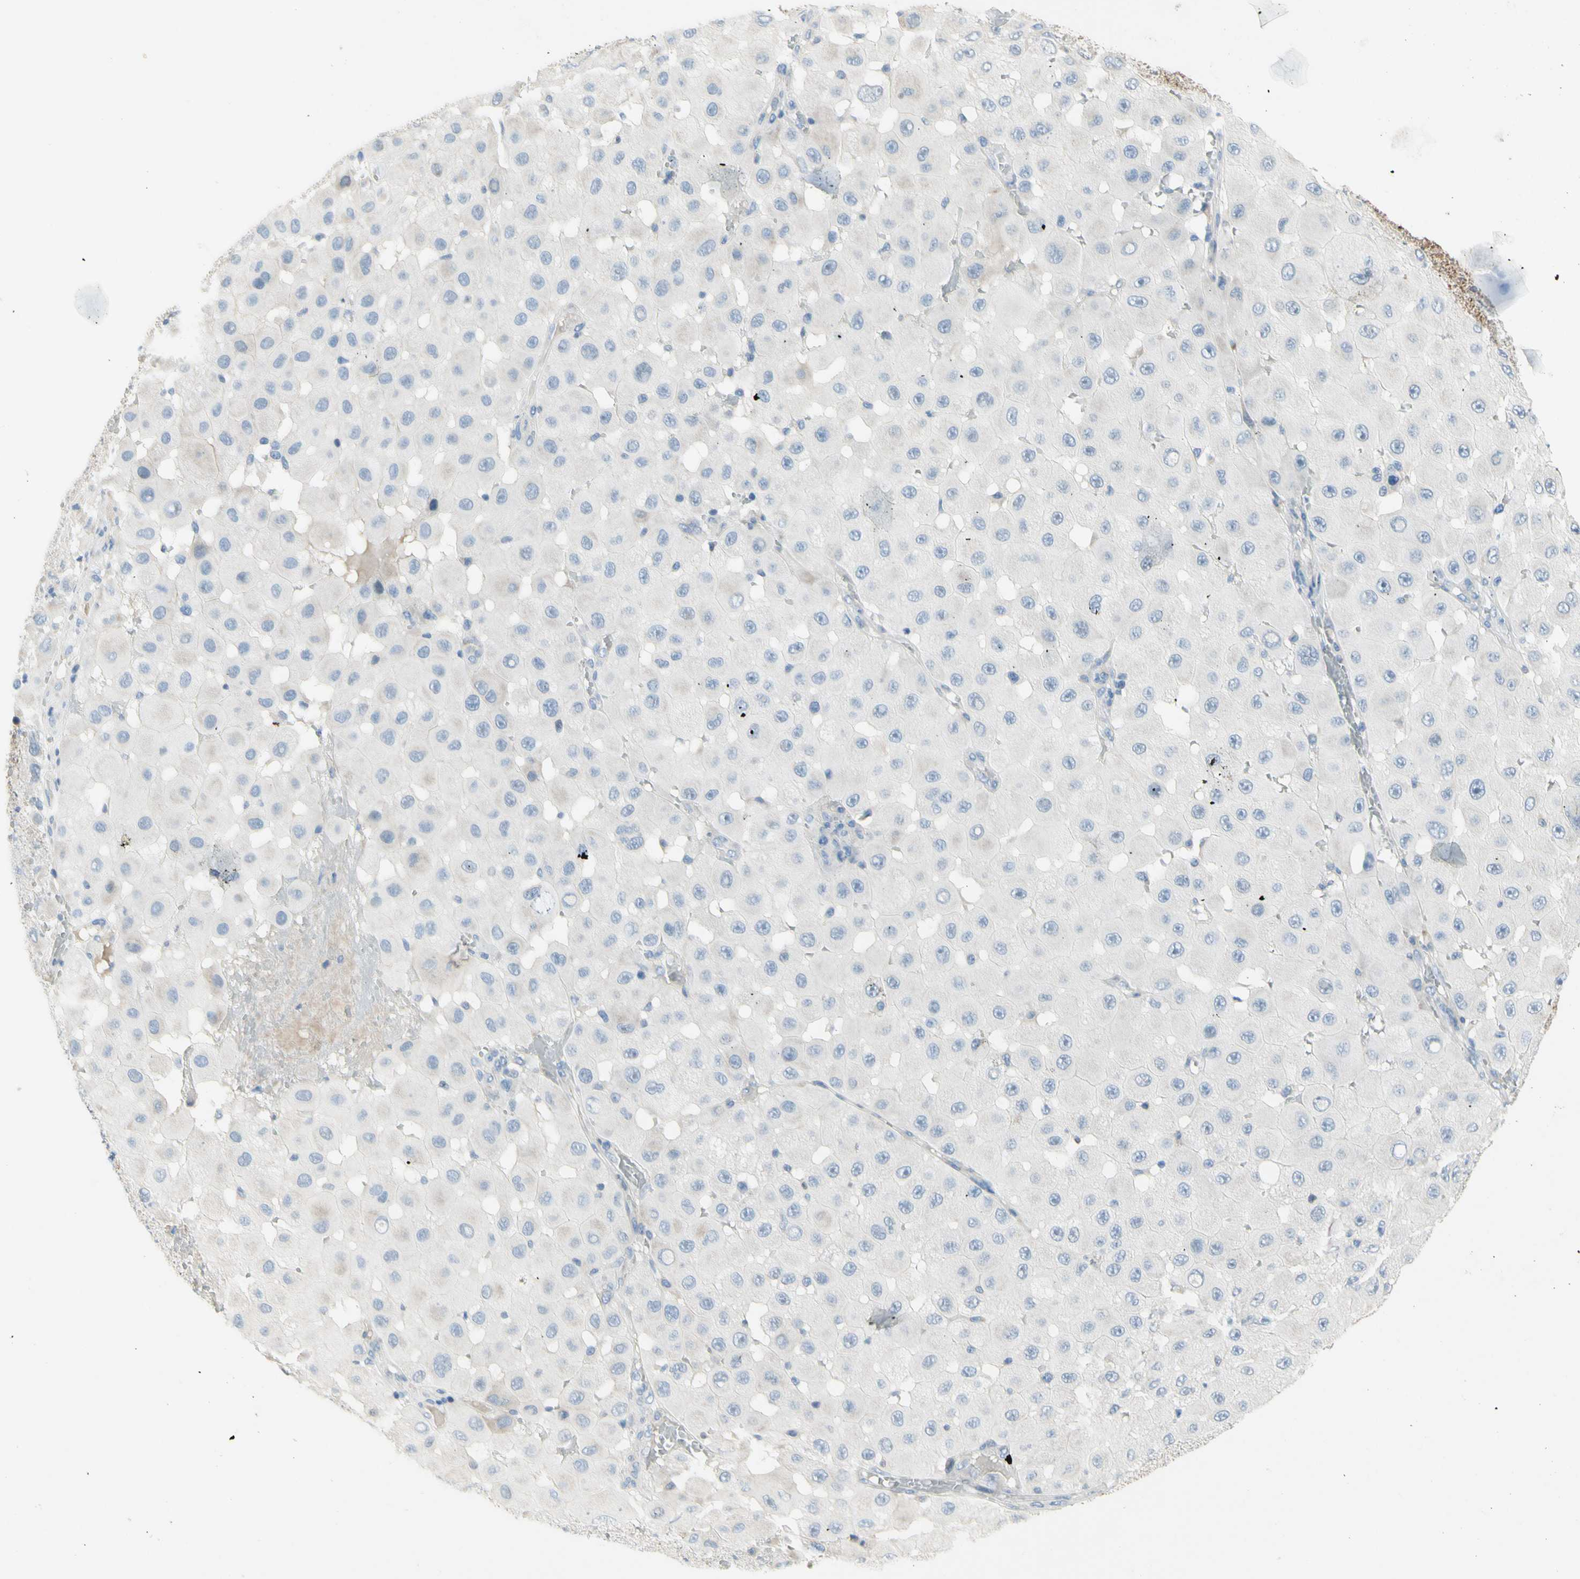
{"staining": {"intensity": "negative", "quantity": "none", "location": "none"}, "tissue": "melanoma", "cell_type": "Tumor cells", "image_type": "cancer", "snomed": [{"axis": "morphology", "description": "Malignant melanoma, NOS"}, {"axis": "topography", "description": "Skin"}], "caption": "This micrograph is of melanoma stained with immunohistochemistry (IHC) to label a protein in brown with the nuclei are counter-stained blue. There is no expression in tumor cells.", "gene": "MUC1", "patient": {"sex": "female", "age": 81}}